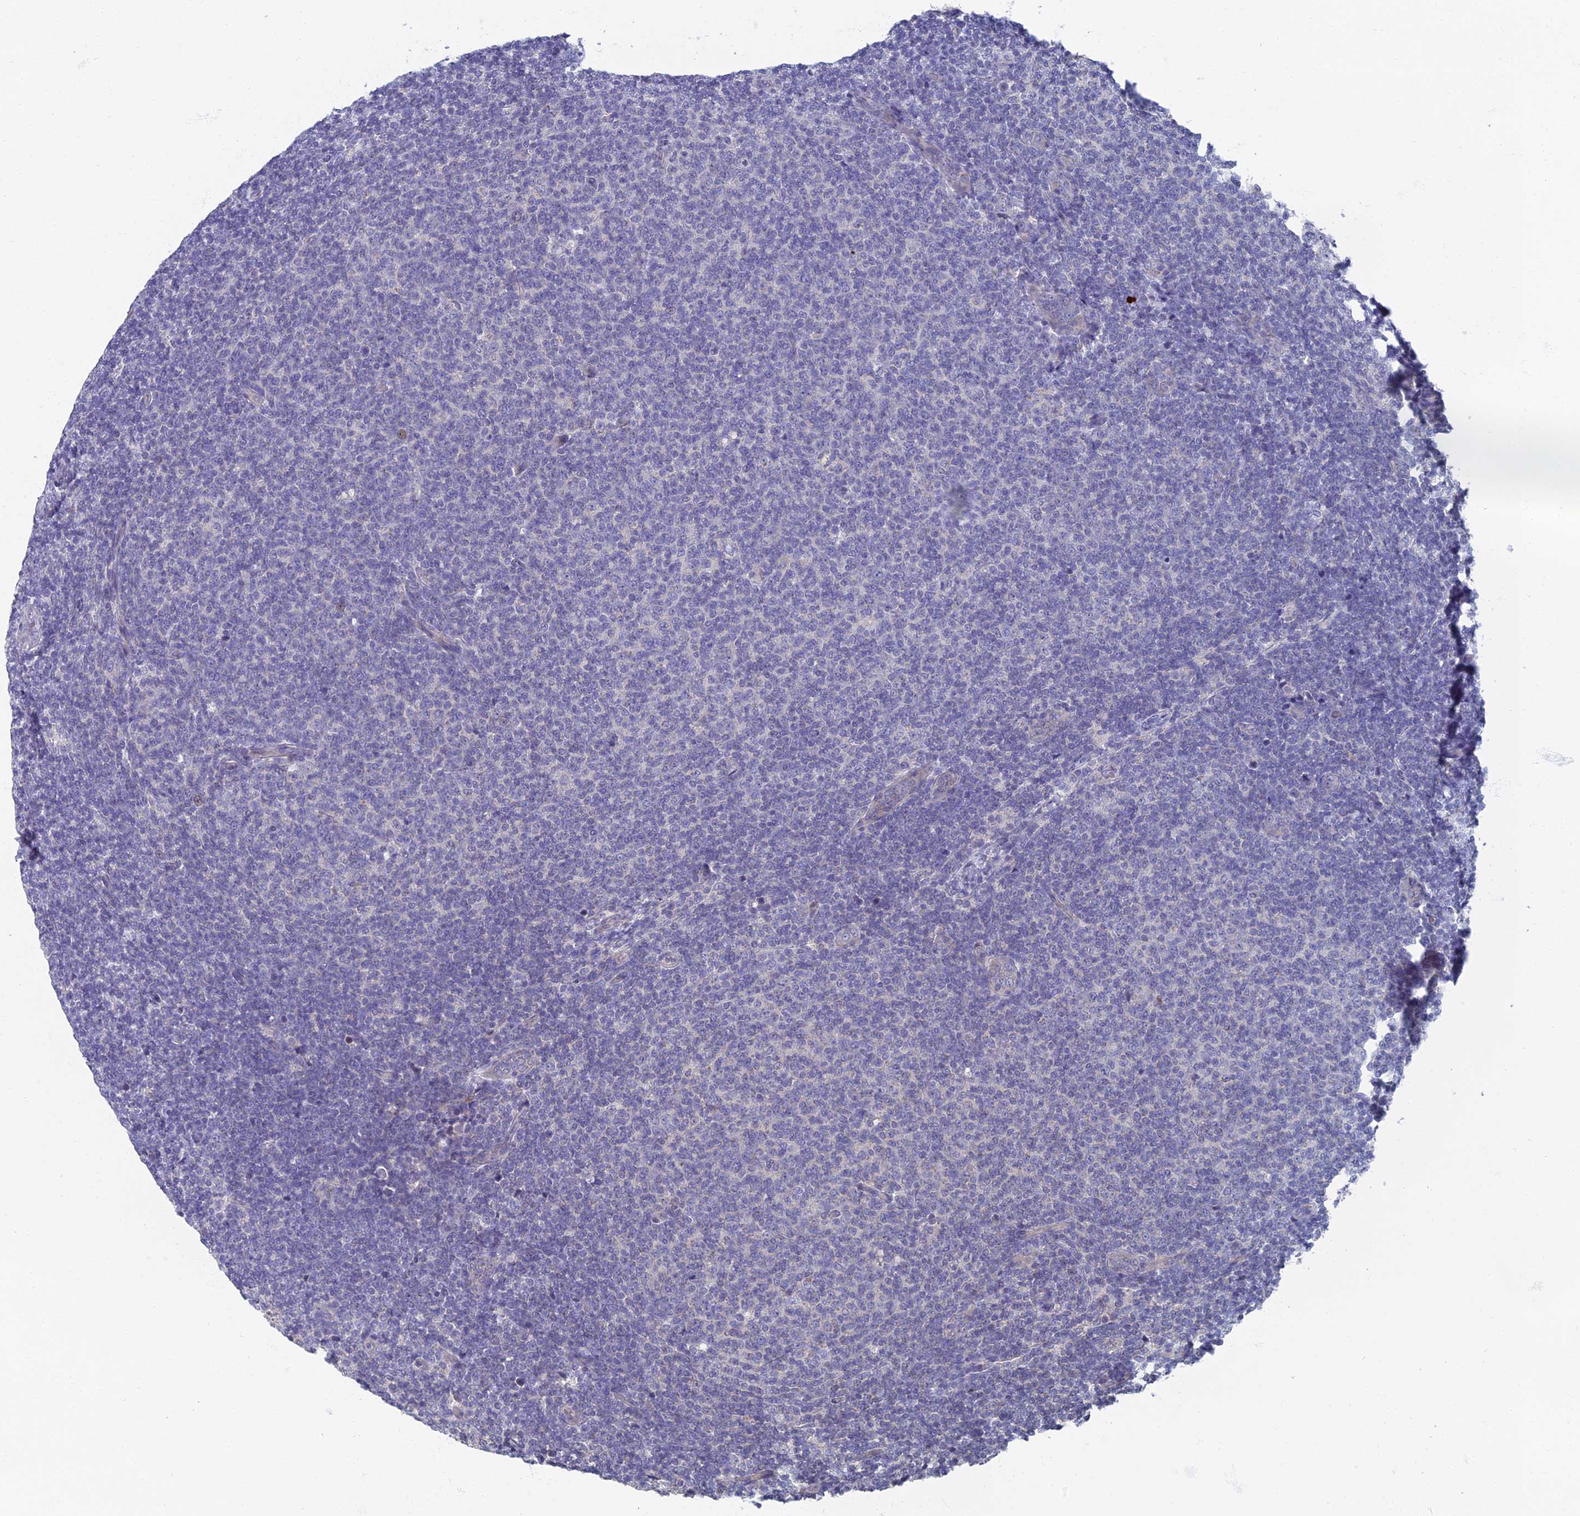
{"staining": {"intensity": "negative", "quantity": "none", "location": "none"}, "tissue": "lymphoma", "cell_type": "Tumor cells", "image_type": "cancer", "snomed": [{"axis": "morphology", "description": "Malignant lymphoma, non-Hodgkin's type, Low grade"}, {"axis": "topography", "description": "Lymph node"}], "caption": "Immunohistochemical staining of lymphoma displays no significant expression in tumor cells. (DAB (3,3'-diaminobenzidine) immunohistochemistry, high magnification).", "gene": "SPIN4", "patient": {"sex": "male", "age": 66}}